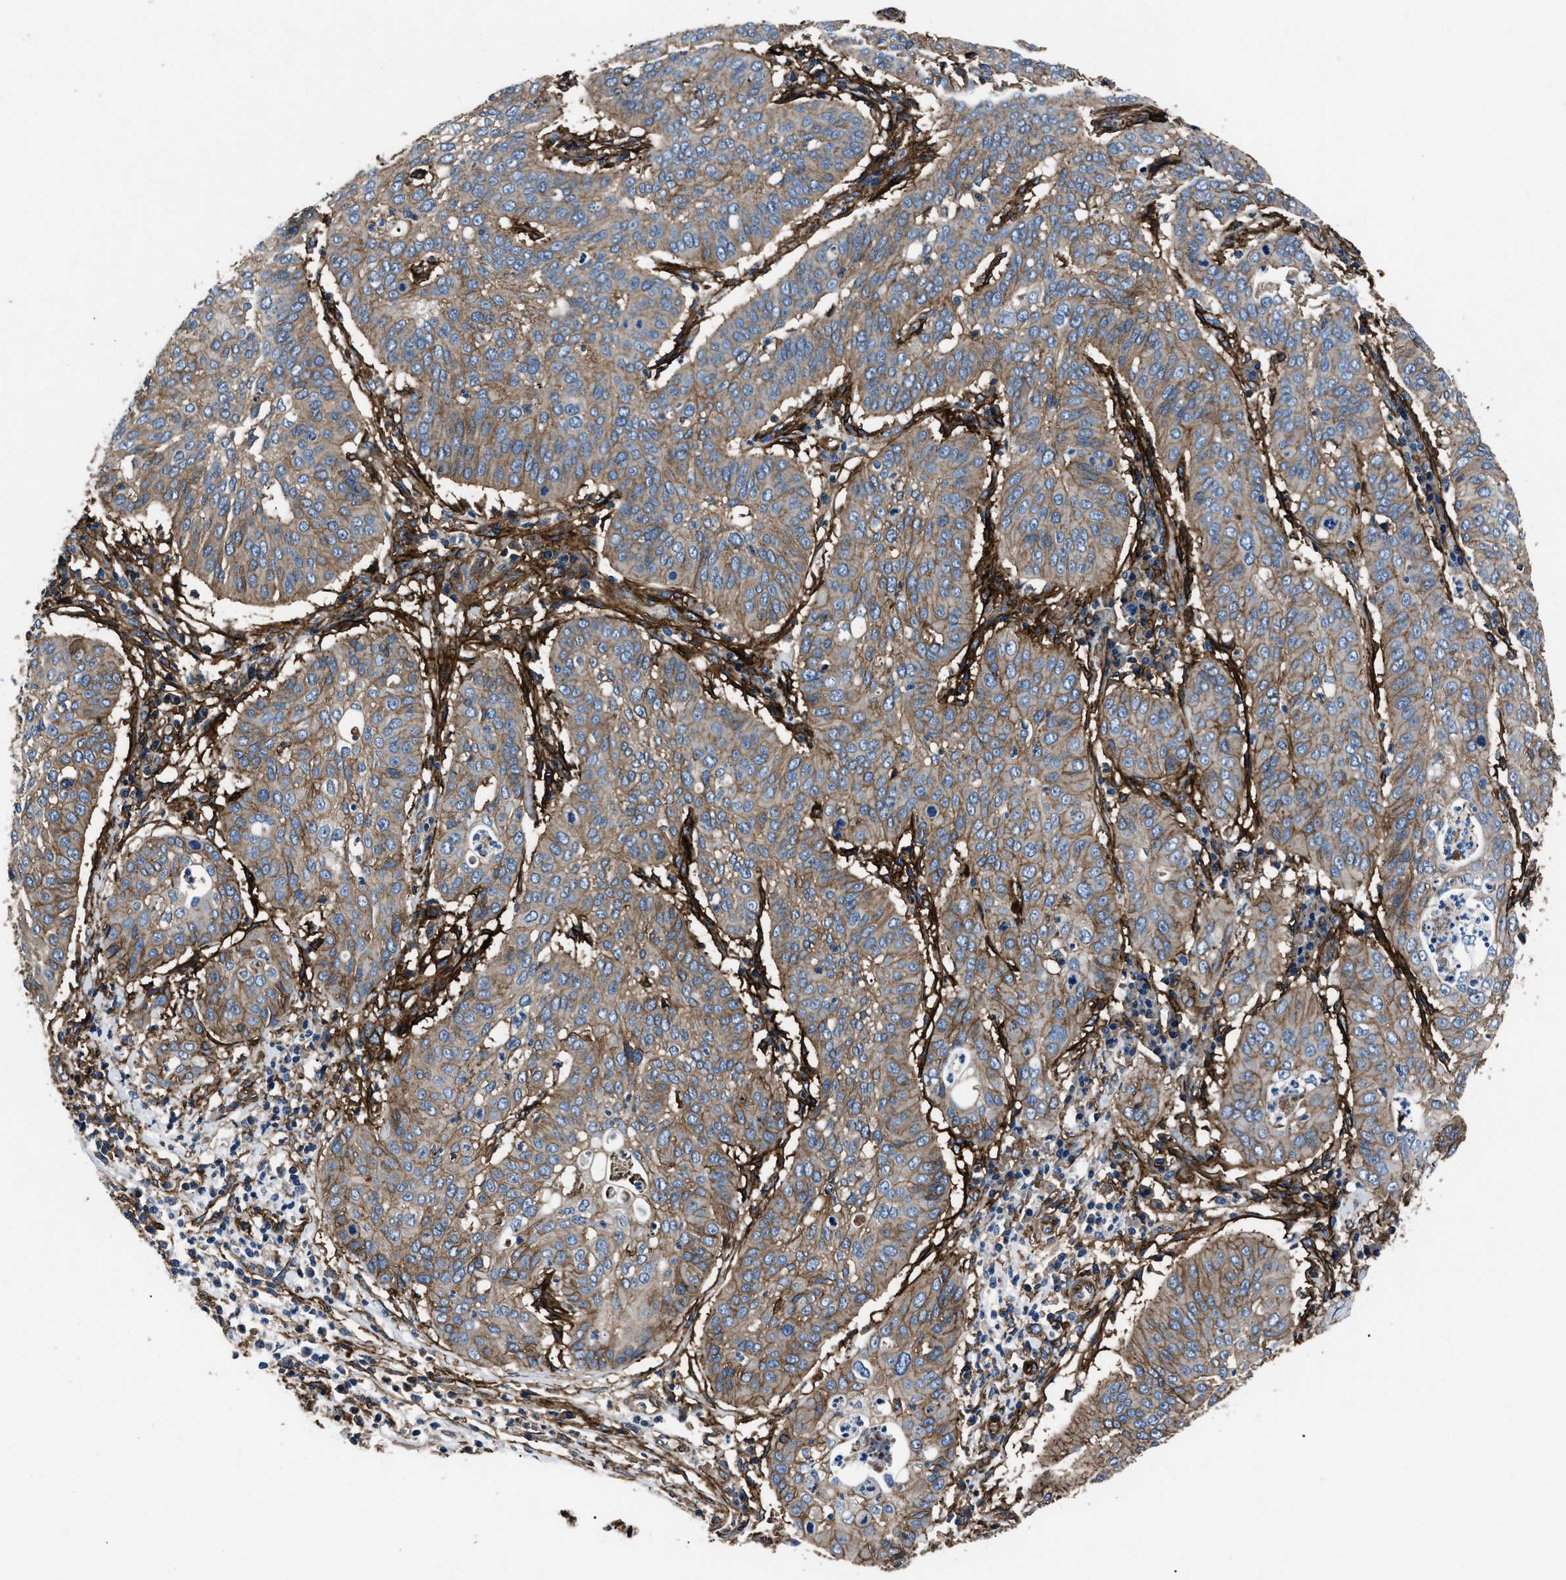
{"staining": {"intensity": "weak", "quantity": ">75%", "location": "cytoplasmic/membranous"}, "tissue": "cervical cancer", "cell_type": "Tumor cells", "image_type": "cancer", "snomed": [{"axis": "morphology", "description": "Normal tissue, NOS"}, {"axis": "morphology", "description": "Squamous cell carcinoma, NOS"}, {"axis": "topography", "description": "Cervix"}], "caption": "Protein expression analysis of cervical cancer (squamous cell carcinoma) displays weak cytoplasmic/membranous expression in approximately >75% of tumor cells.", "gene": "CD276", "patient": {"sex": "female", "age": 39}}